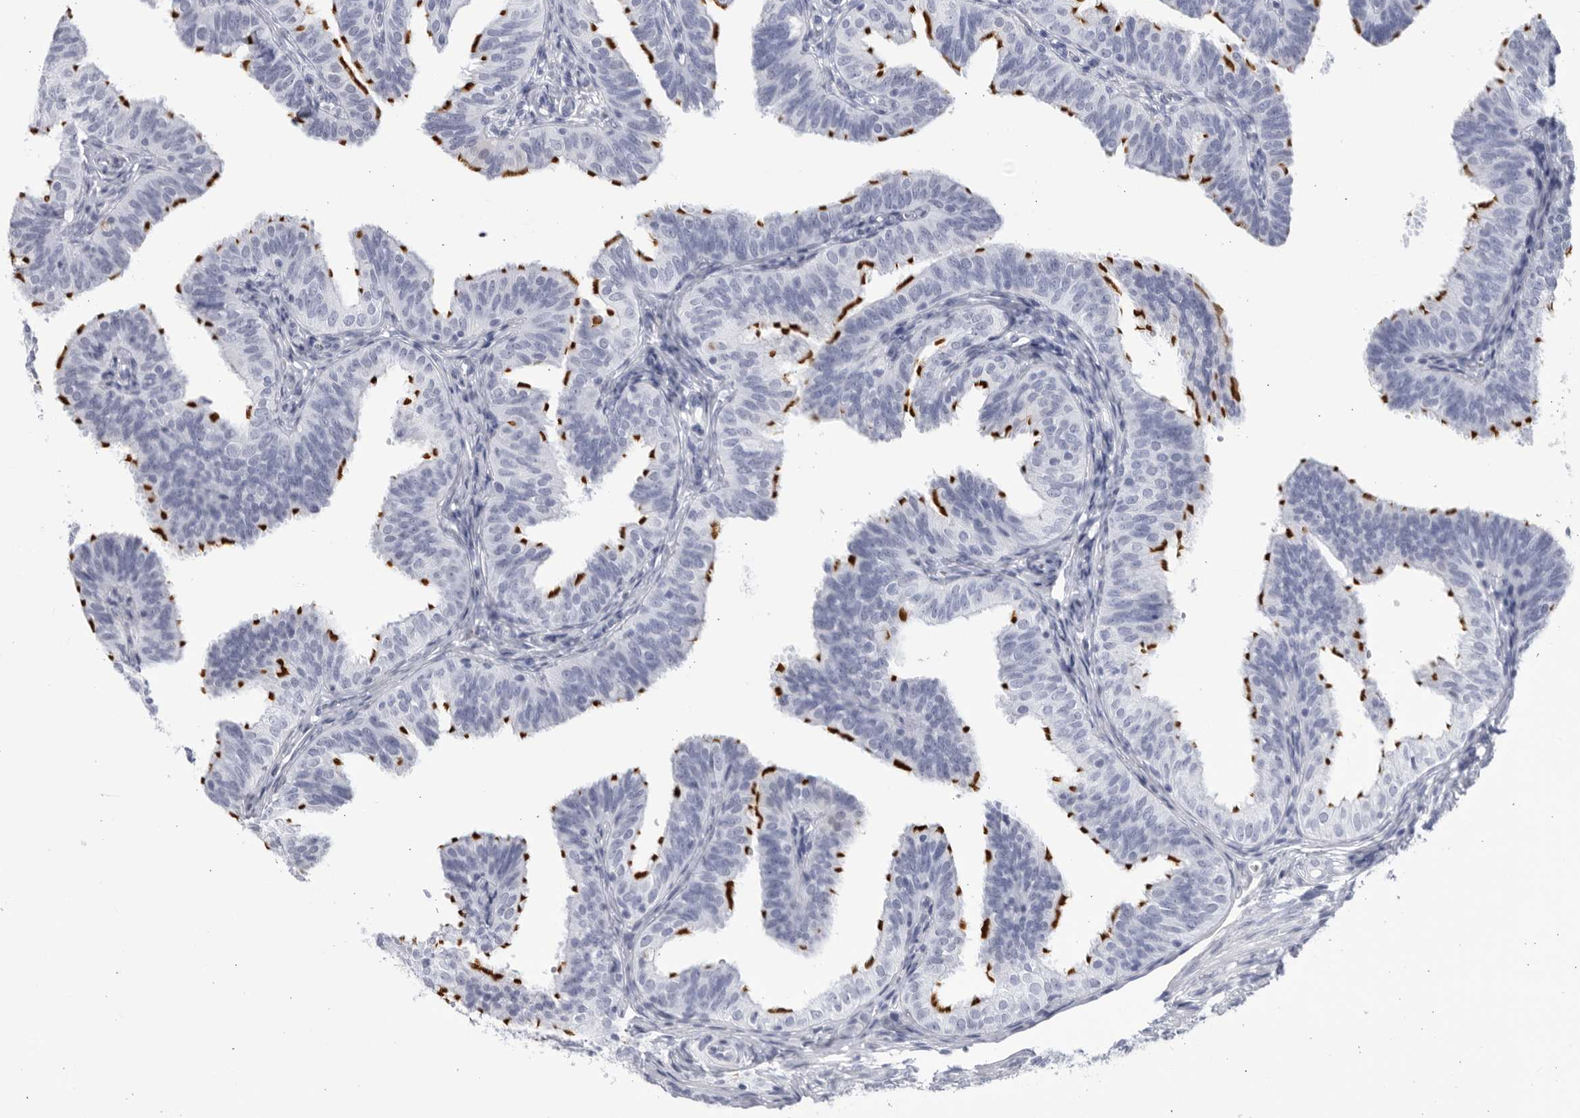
{"staining": {"intensity": "strong", "quantity": "25%-75%", "location": "cytoplasmic/membranous"}, "tissue": "fallopian tube", "cell_type": "Glandular cells", "image_type": "normal", "snomed": [{"axis": "morphology", "description": "Normal tissue, NOS"}, {"axis": "topography", "description": "Fallopian tube"}], "caption": "Fallopian tube stained for a protein demonstrates strong cytoplasmic/membranous positivity in glandular cells. (DAB (3,3'-diaminobenzidine) IHC, brown staining for protein, blue staining for nuclei).", "gene": "CCDC181", "patient": {"sex": "female", "age": 35}}